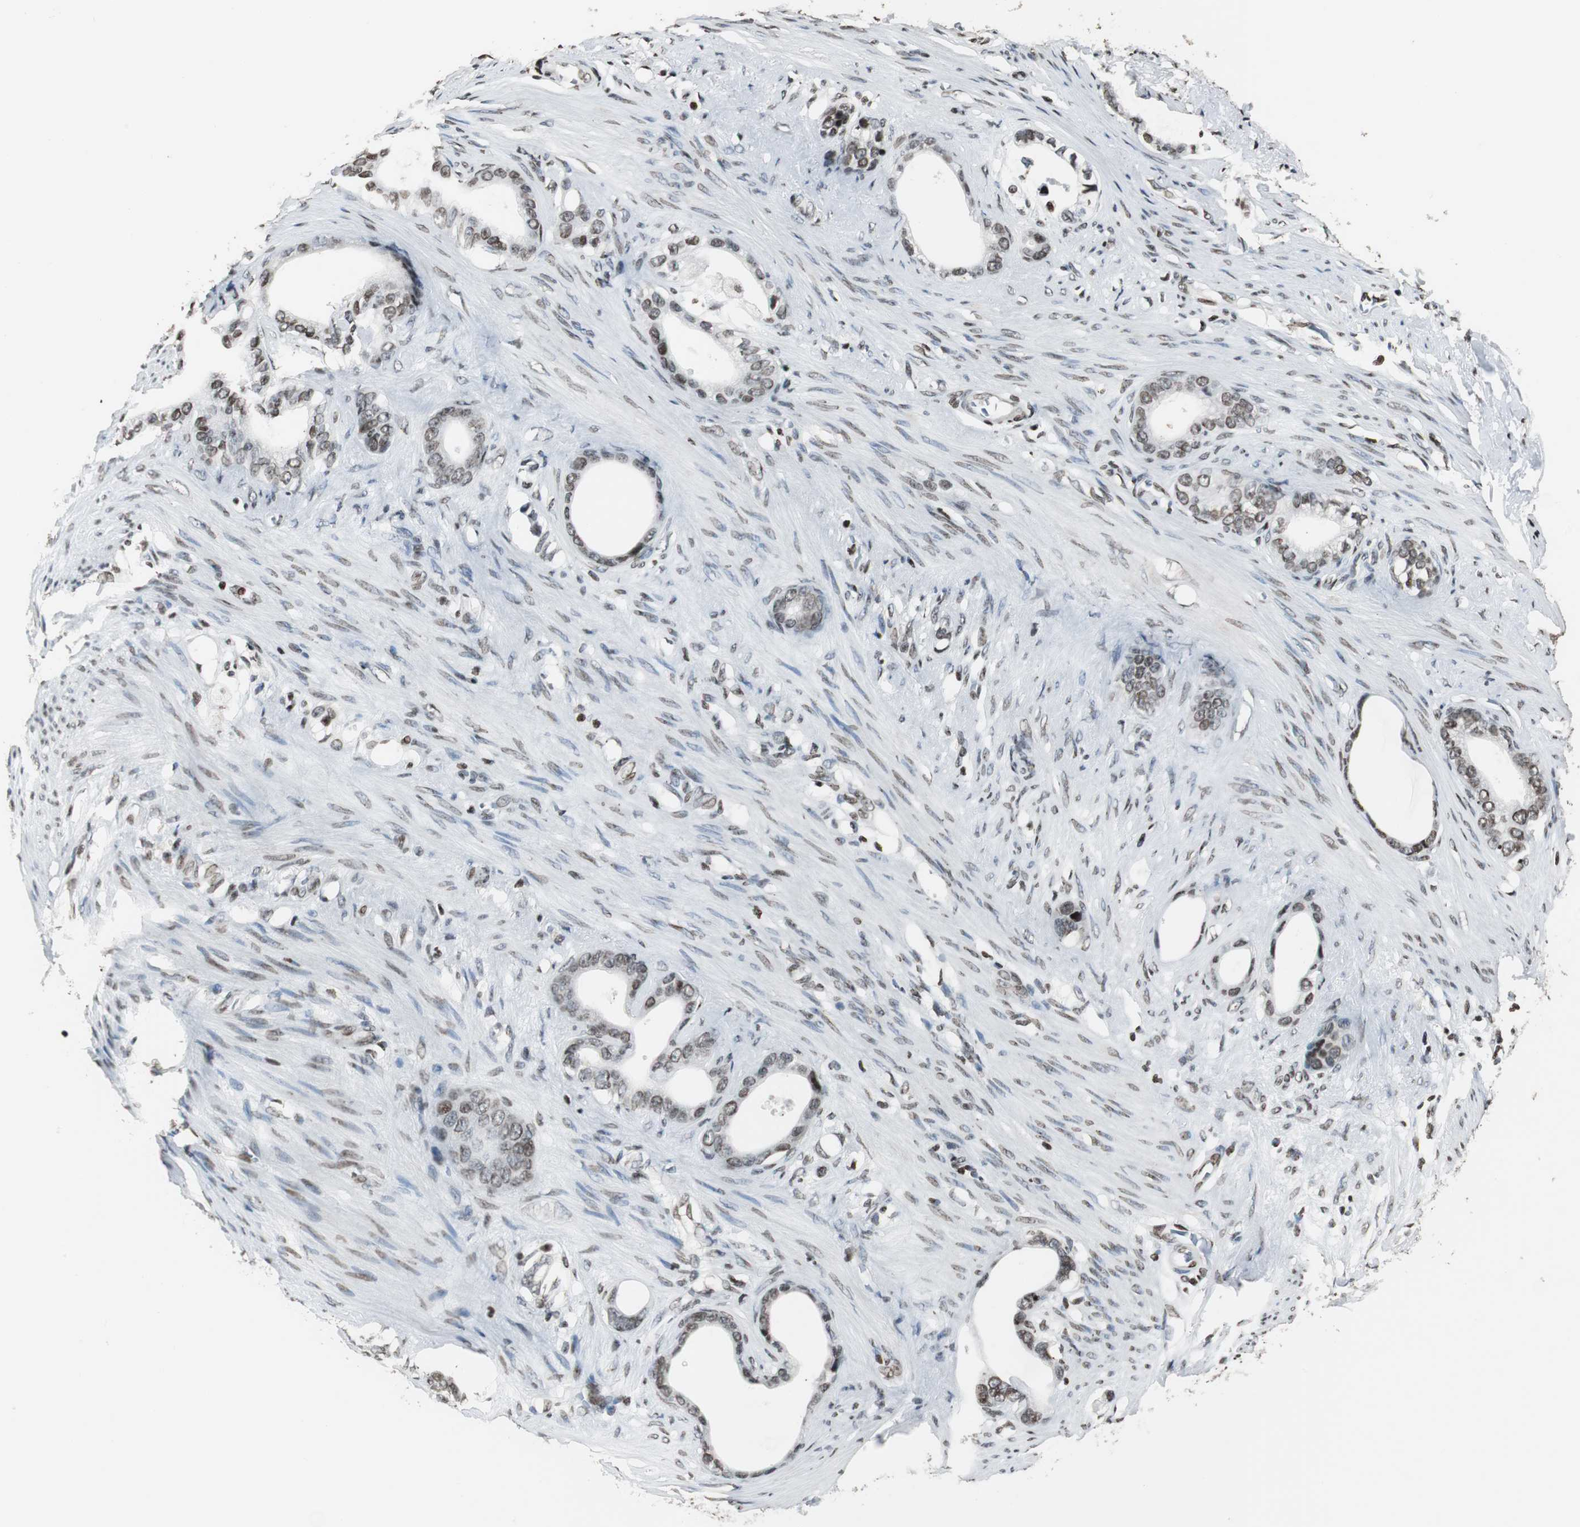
{"staining": {"intensity": "moderate", "quantity": ">75%", "location": "nuclear"}, "tissue": "stomach cancer", "cell_type": "Tumor cells", "image_type": "cancer", "snomed": [{"axis": "morphology", "description": "Adenocarcinoma, NOS"}, {"axis": "topography", "description": "Stomach"}], "caption": "Tumor cells show medium levels of moderate nuclear expression in about >75% of cells in stomach cancer (adenocarcinoma). The staining was performed using DAB (3,3'-diaminobenzidine), with brown indicating positive protein expression. Nuclei are stained blue with hematoxylin.", "gene": "PAXIP1", "patient": {"sex": "female", "age": 75}}